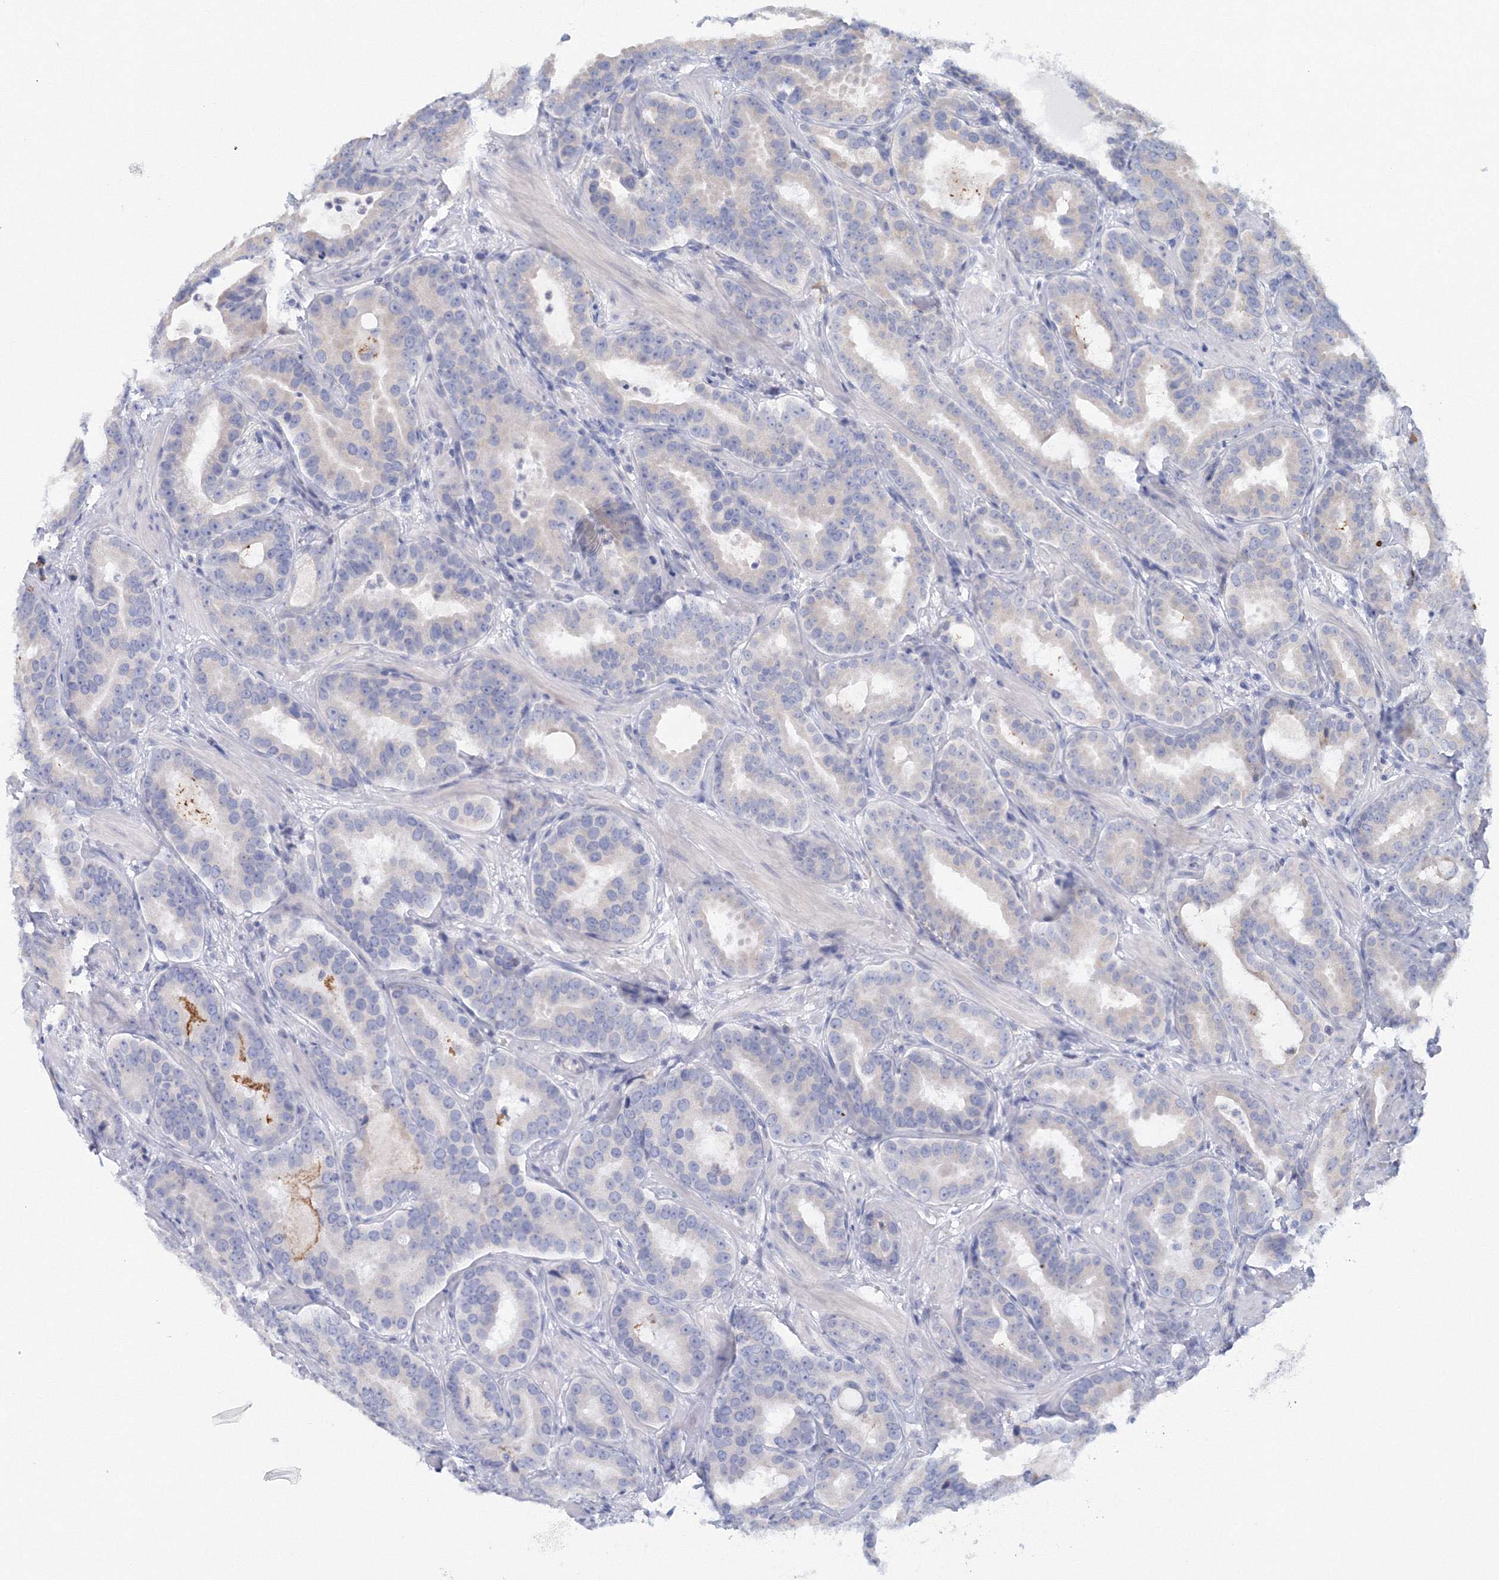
{"staining": {"intensity": "negative", "quantity": "none", "location": "none"}, "tissue": "prostate cancer", "cell_type": "Tumor cells", "image_type": "cancer", "snomed": [{"axis": "morphology", "description": "Adenocarcinoma, Low grade"}, {"axis": "topography", "description": "Prostate"}], "caption": "Prostate adenocarcinoma (low-grade) was stained to show a protein in brown. There is no significant staining in tumor cells.", "gene": "VSIG1", "patient": {"sex": "male", "age": 59}}